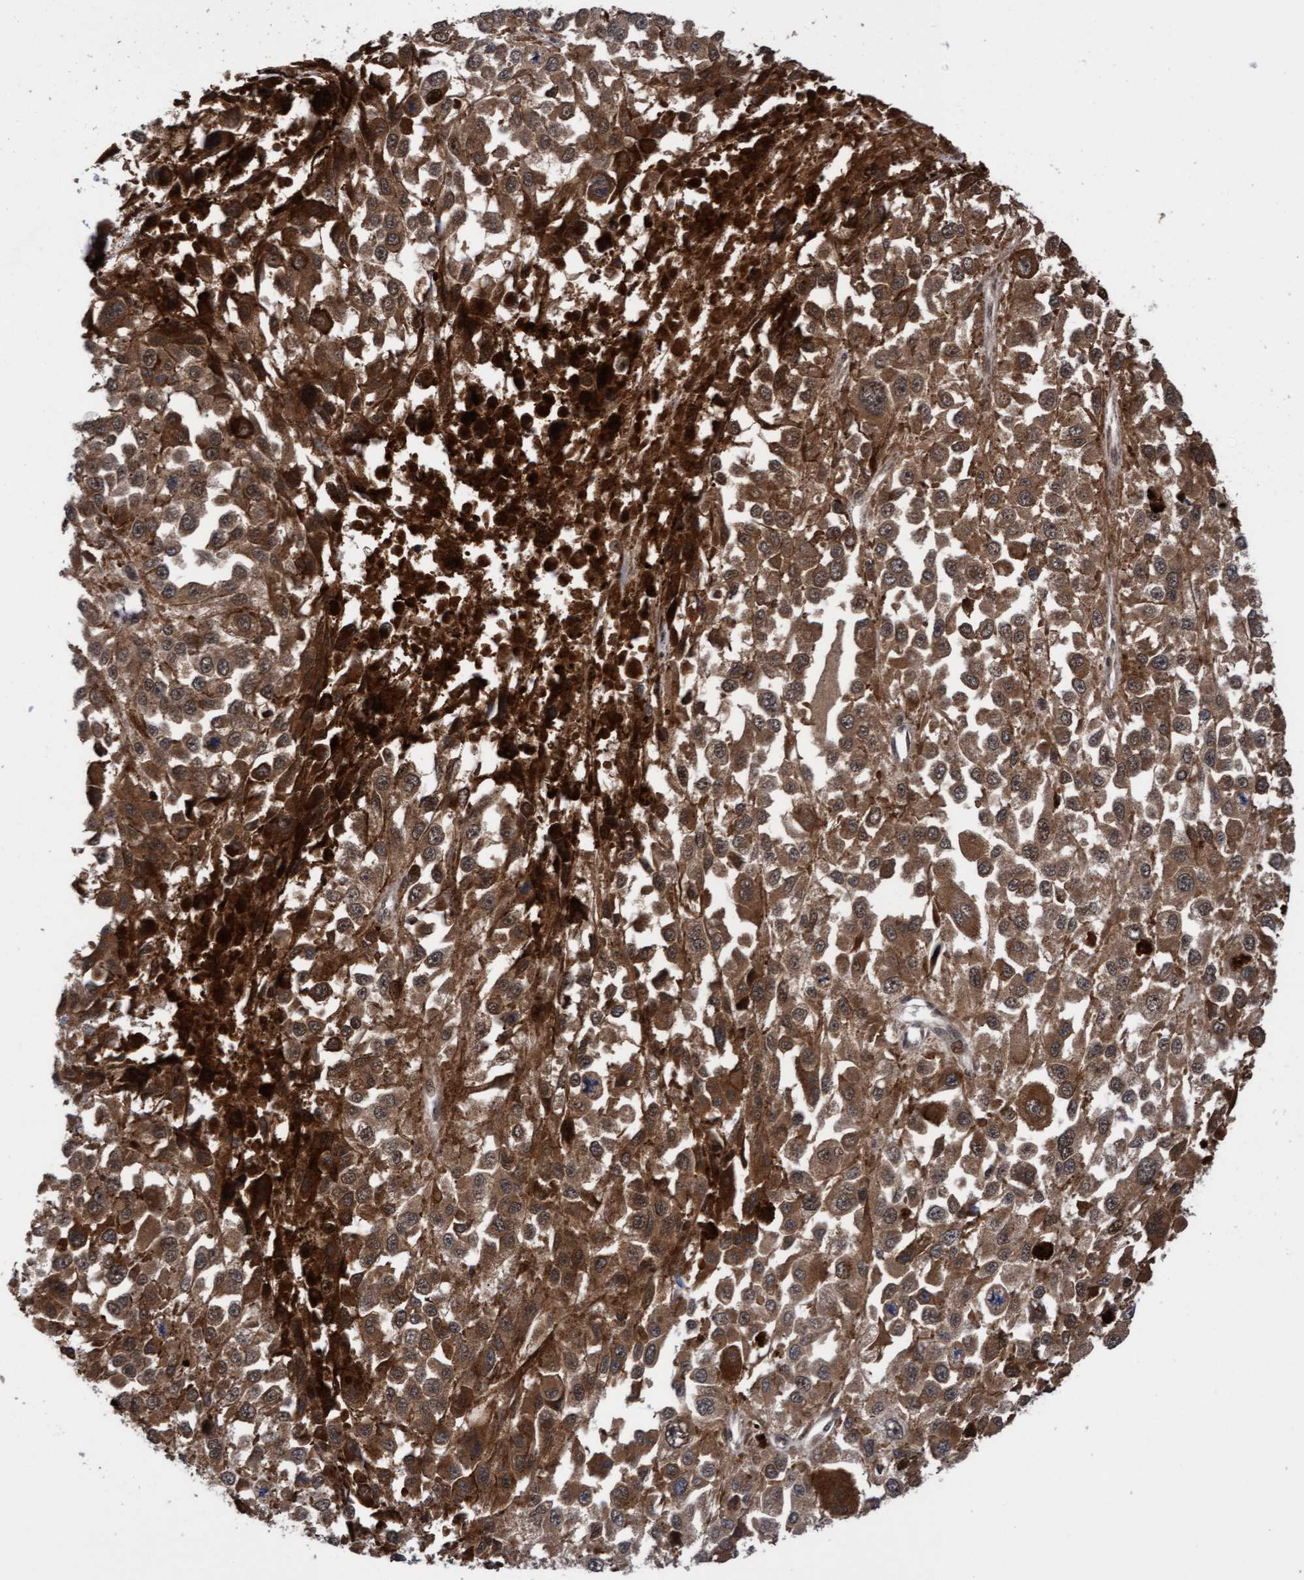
{"staining": {"intensity": "moderate", "quantity": ">75%", "location": "cytoplasmic/membranous"}, "tissue": "melanoma", "cell_type": "Tumor cells", "image_type": "cancer", "snomed": [{"axis": "morphology", "description": "Malignant melanoma, Metastatic site"}, {"axis": "topography", "description": "Lymph node"}], "caption": "Protein expression analysis of human malignant melanoma (metastatic site) reveals moderate cytoplasmic/membranous expression in about >75% of tumor cells.", "gene": "ITFG1", "patient": {"sex": "male", "age": 59}}